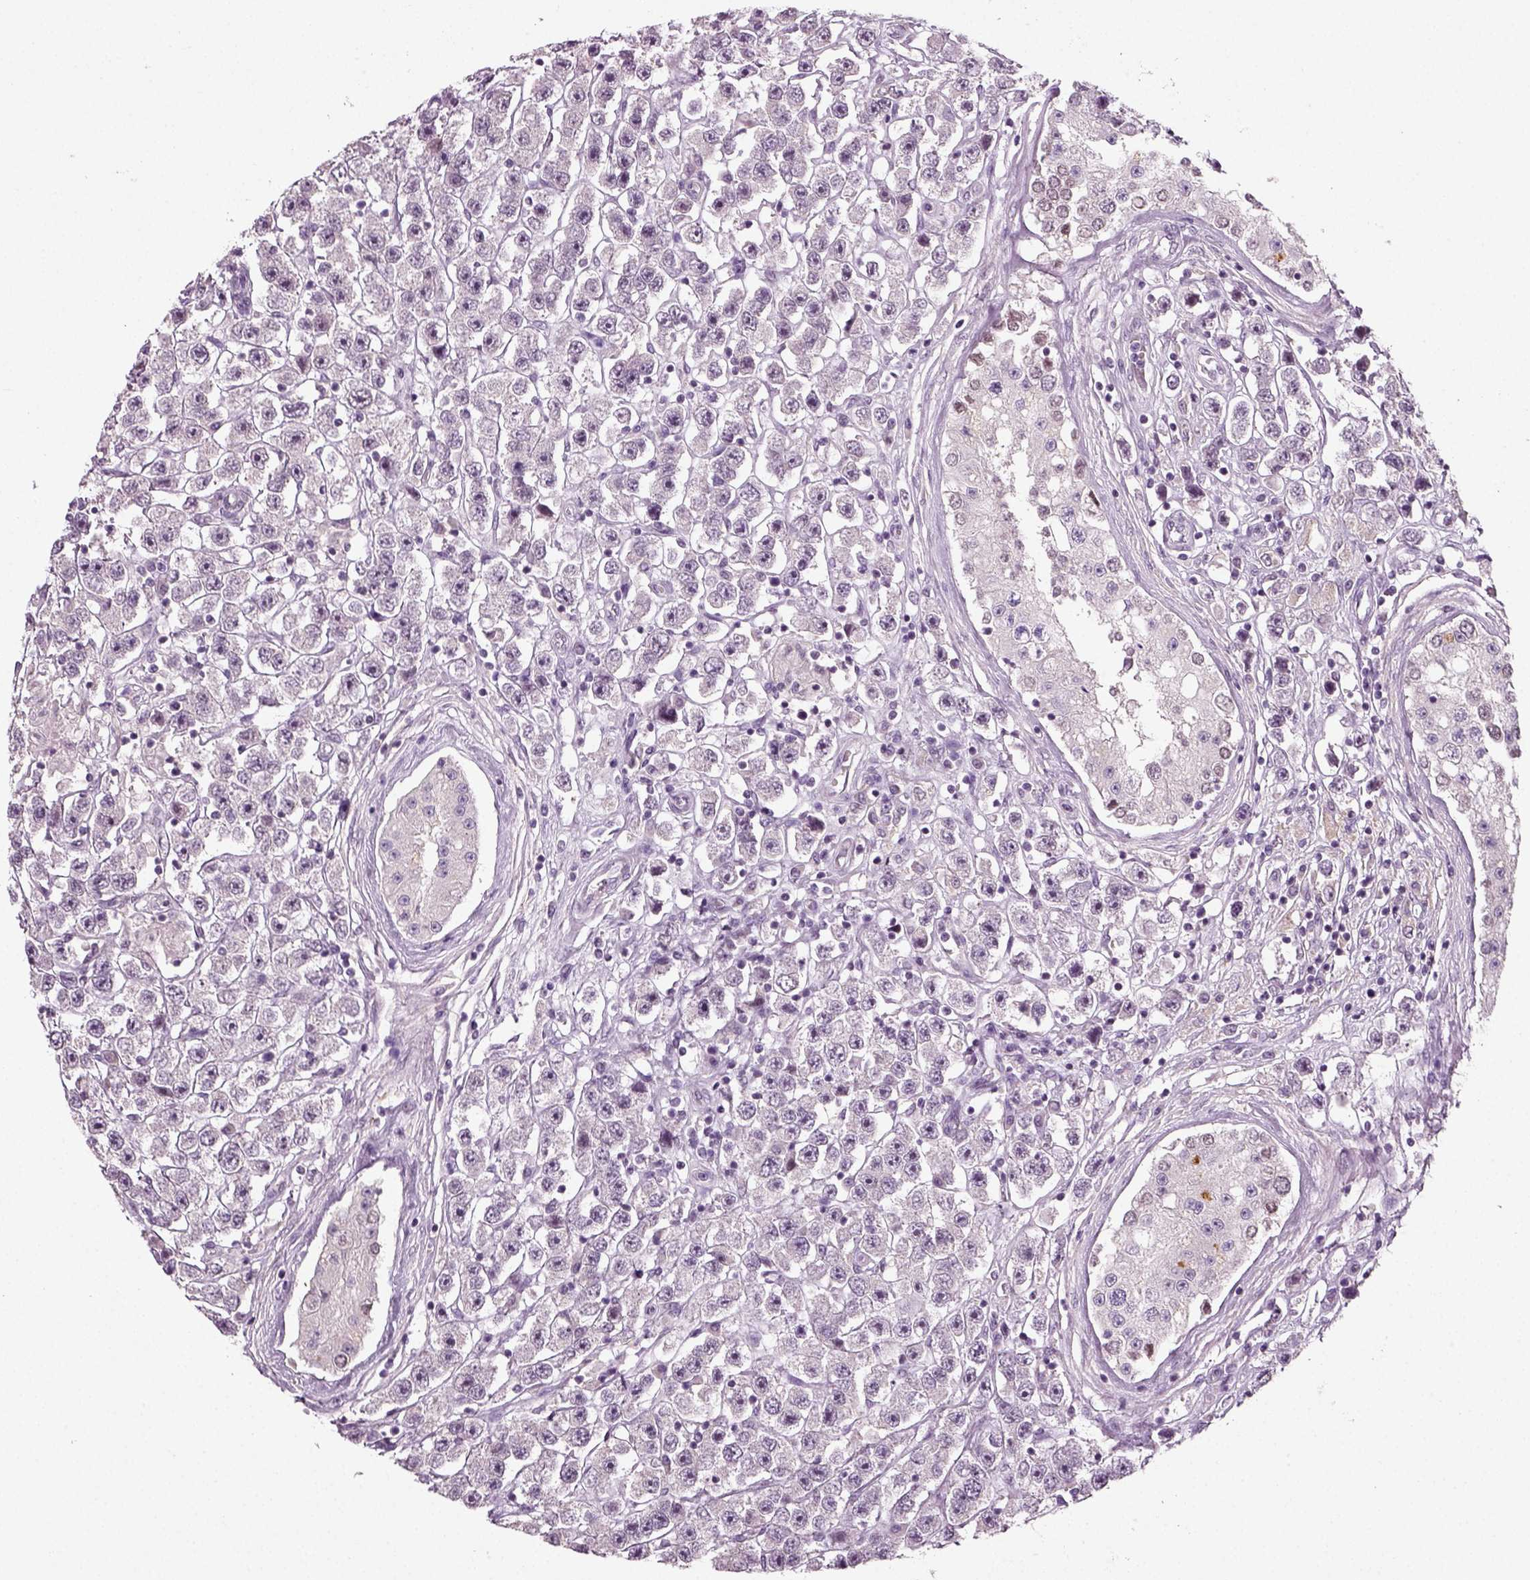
{"staining": {"intensity": "negative", "quantity": "none", "location": "none"}, "tissue": "testis cancer", "cell_type": "Tumor cells", "image_type": "cancer", "snomed": [{"axis": "morphology", "description": "Seminoma, NOS"}, {"axis": "topography", "description": "Testis"}], "caption": "Histopathology image shows no protein positivity in tumor cells of seminoma (testis) tissue.", "gene": "SYNGAP1", "patient": {"sex": "male", "age": 45}}